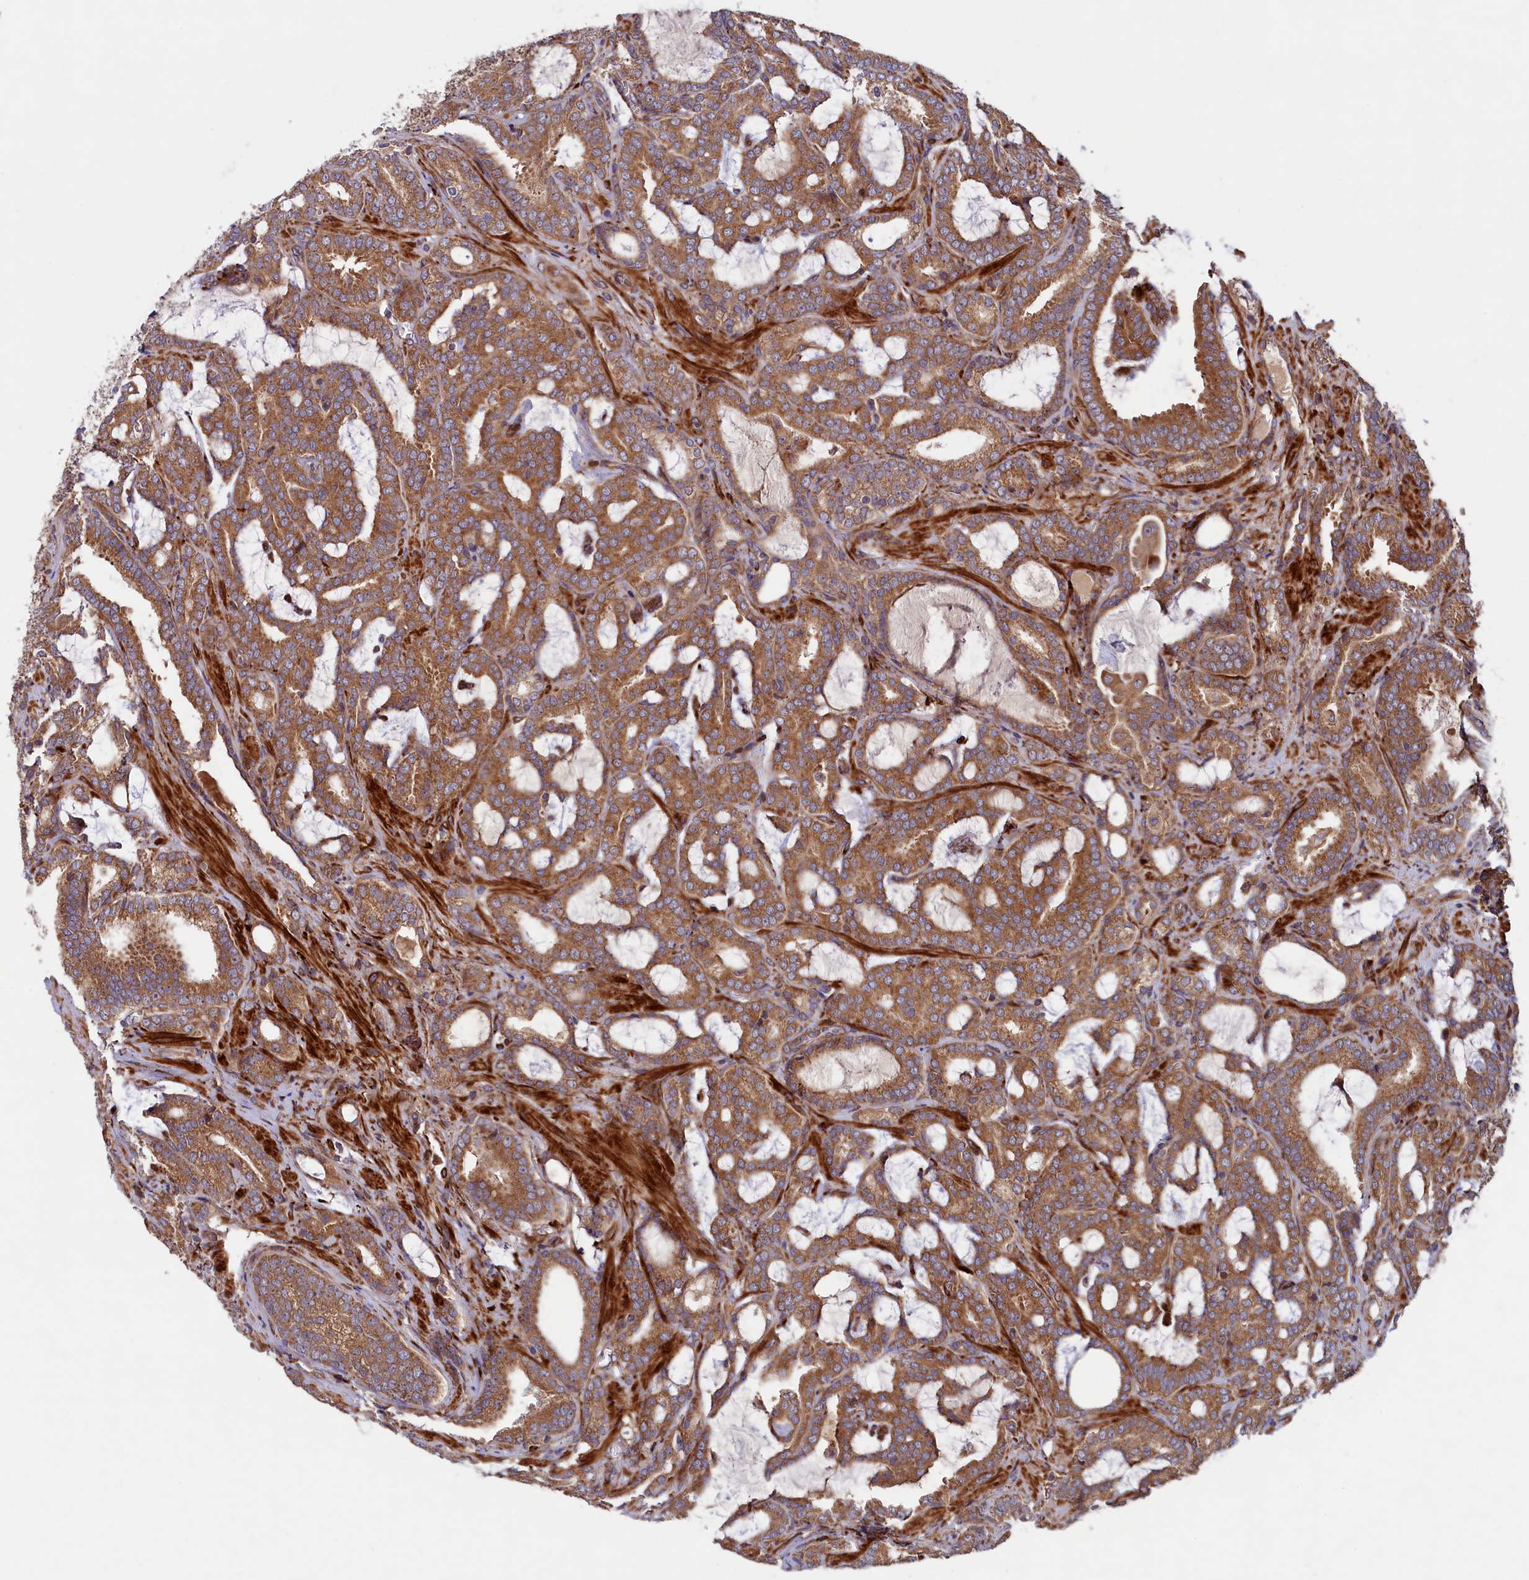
{"staining": {"intensity": "strong", "quantity": ">75%", "location": "cytoplasmic/membranous"}, "tissue": "prostate cancer", "cell_type": "Tumor cells", "image_type": "cancer", "snomed": [{"axis": "morphology", "description": "Adenocarcinoma, High grade"}, {"axis": "topography", "description": "Prostate and seminal vesicle, NOS"}], "caption": "An image of human prostate cancer stained for a protein shows strong cytoplasmic/membranous brown staining in tumor cells.", "gene": "ARRDC4", "patient": {"sex": "male", "age": 67}}